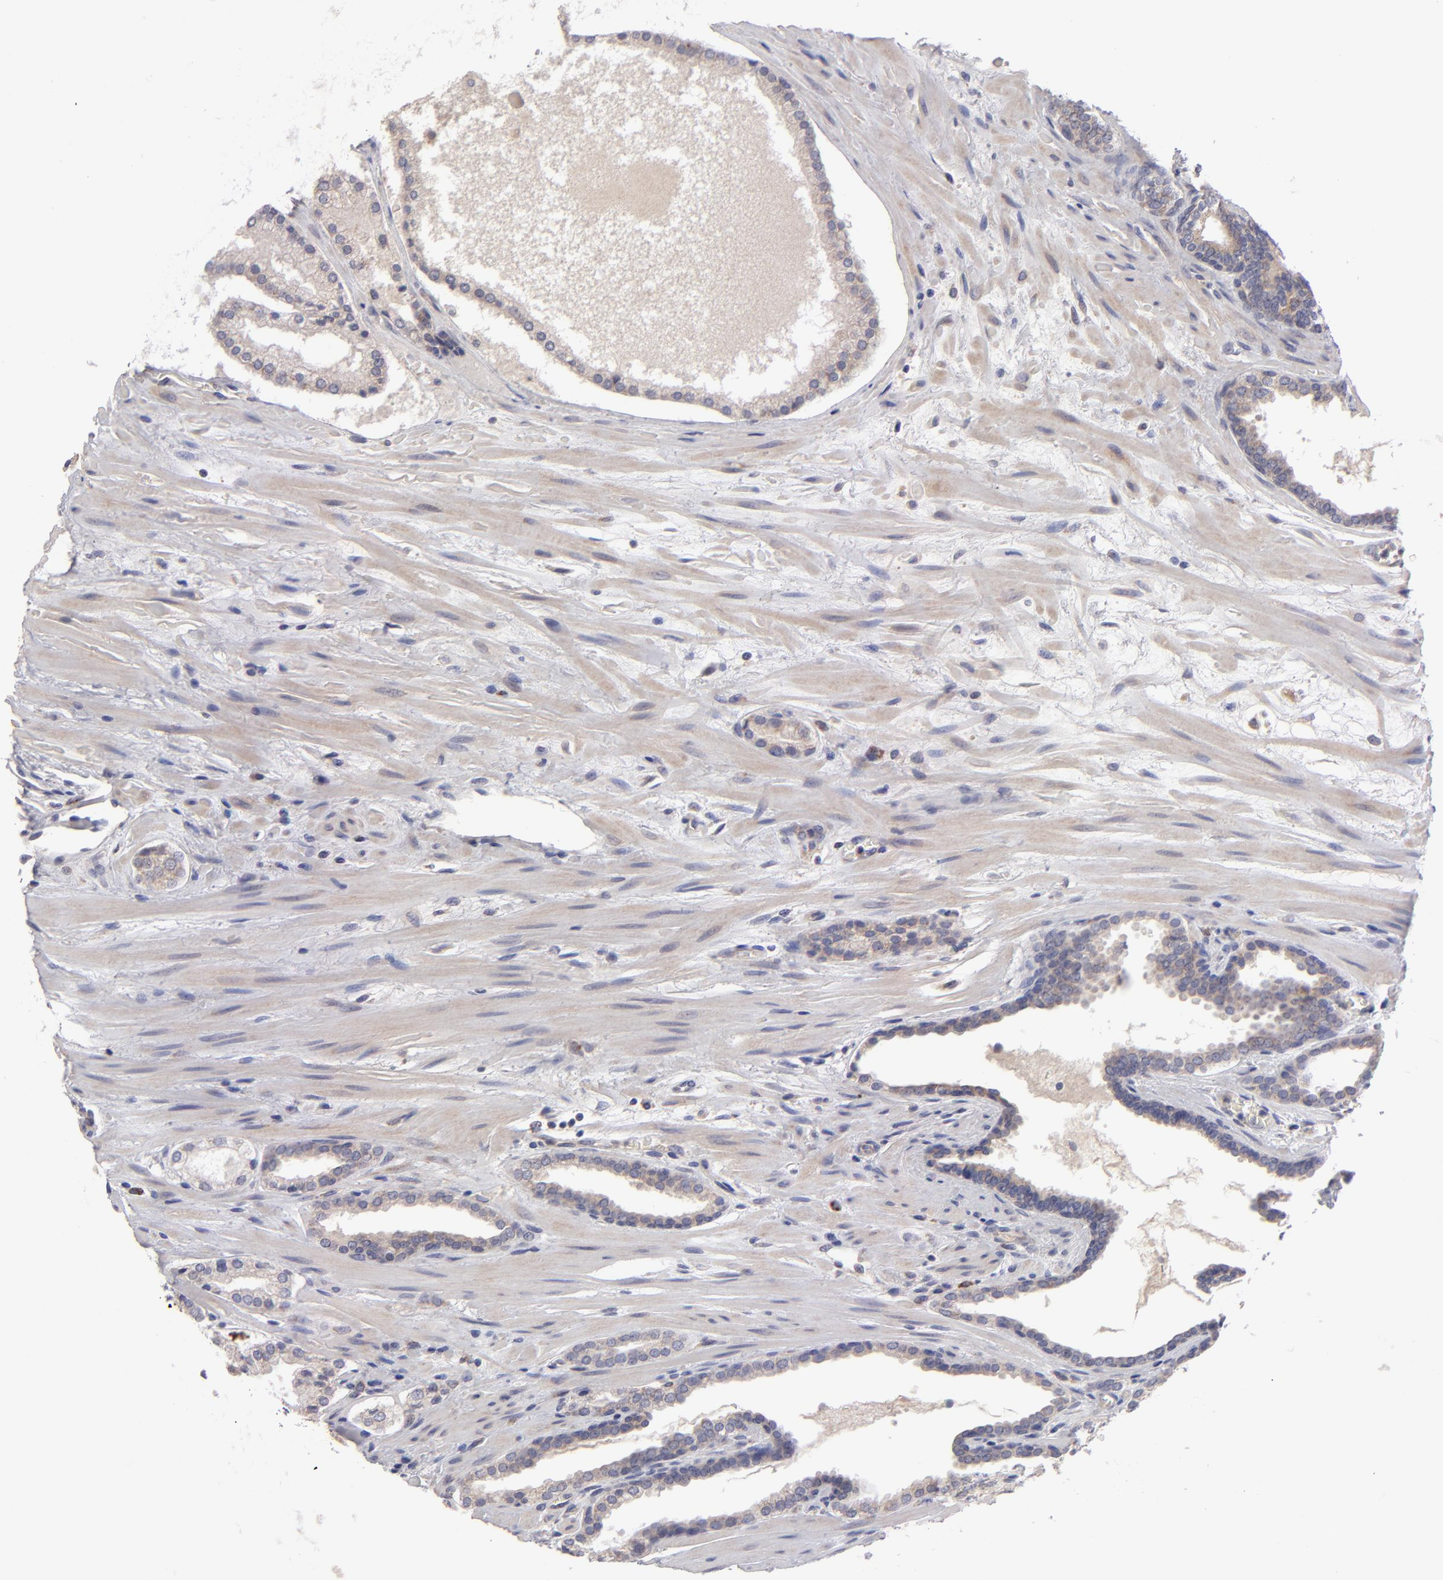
{"staining": {"intensity": "weak", "quantity": ">75%", "location": "cytoplasmic/membranous"}, "tissue": "prostate cancer", "cell_type": "Tumor cells", "image_type": "cancer", "snomed": [{"axis": "morphology", "description": "Adenocarcinoma, Medium grade"}, {"axis": "topography", "description": "Prostate"}], "caption": "Human prostate medium-grade adenocarcinoma stained with a protein marker shows weak staining in tumor cells.", "gene": "HCCS", "patient": {"sex": "male", "age": 60}}